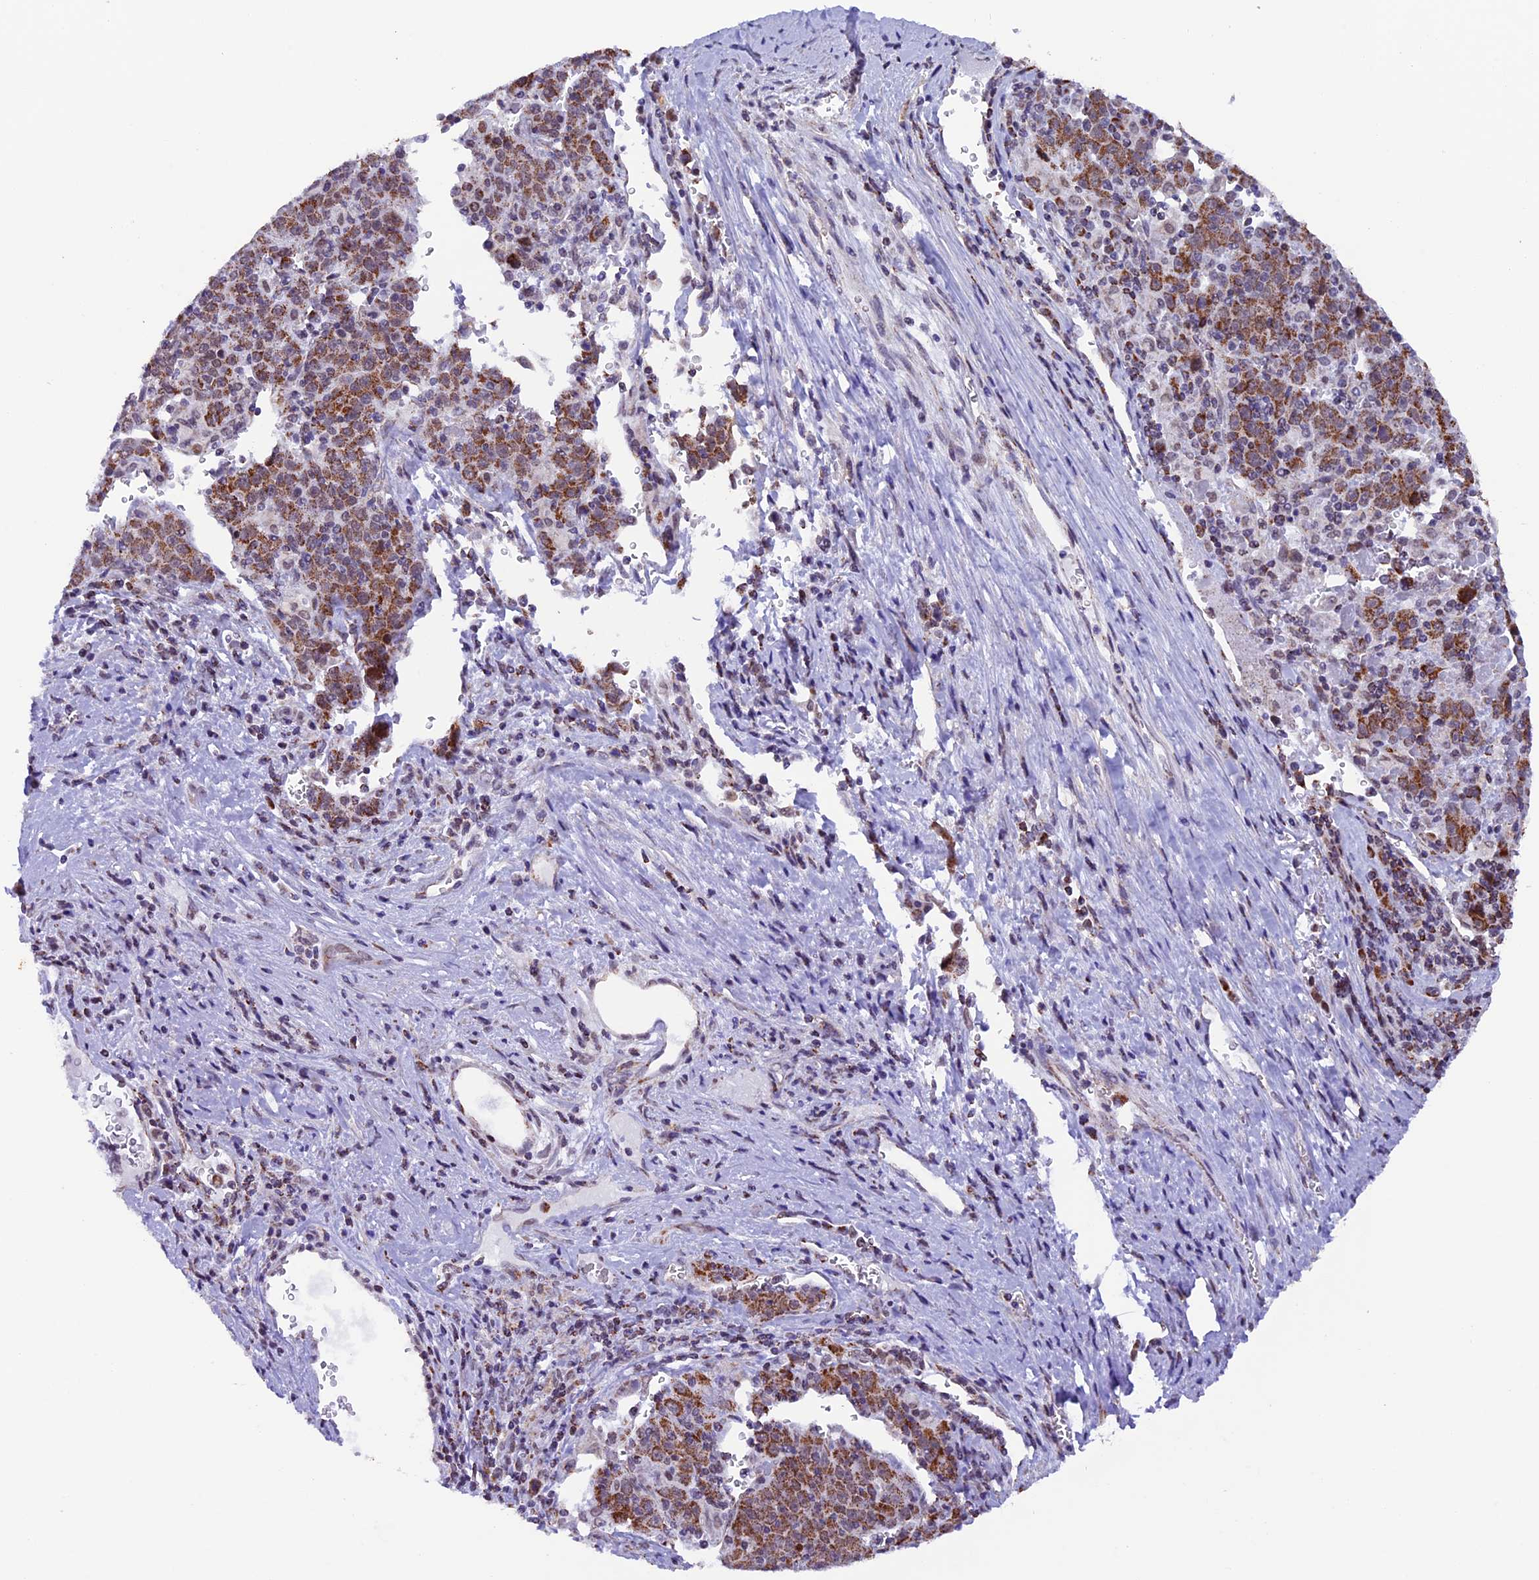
{"staining": {"intensity": "moderate", "quantity": ">75%", "location": "cytoplasmic/membranous,nuclear"}, "tissue": "liver cancer", "cell_type": "Tumor cells", "image_type": "cancer", "snomed": [{"axis": "morphology", "description": "Carcinoma, Hepatocellular, NOS"}, {"axis": "topography", "description": "Liver"}], "caption": "About >75% of tumor cells in liver cancer reveal moderate cytoplasmic/membranous and nuclear protein staining as visualized by brown immunohistochemical staining.", "gene": "TFAM", "patient": {"sex": "female", "age": 53}}